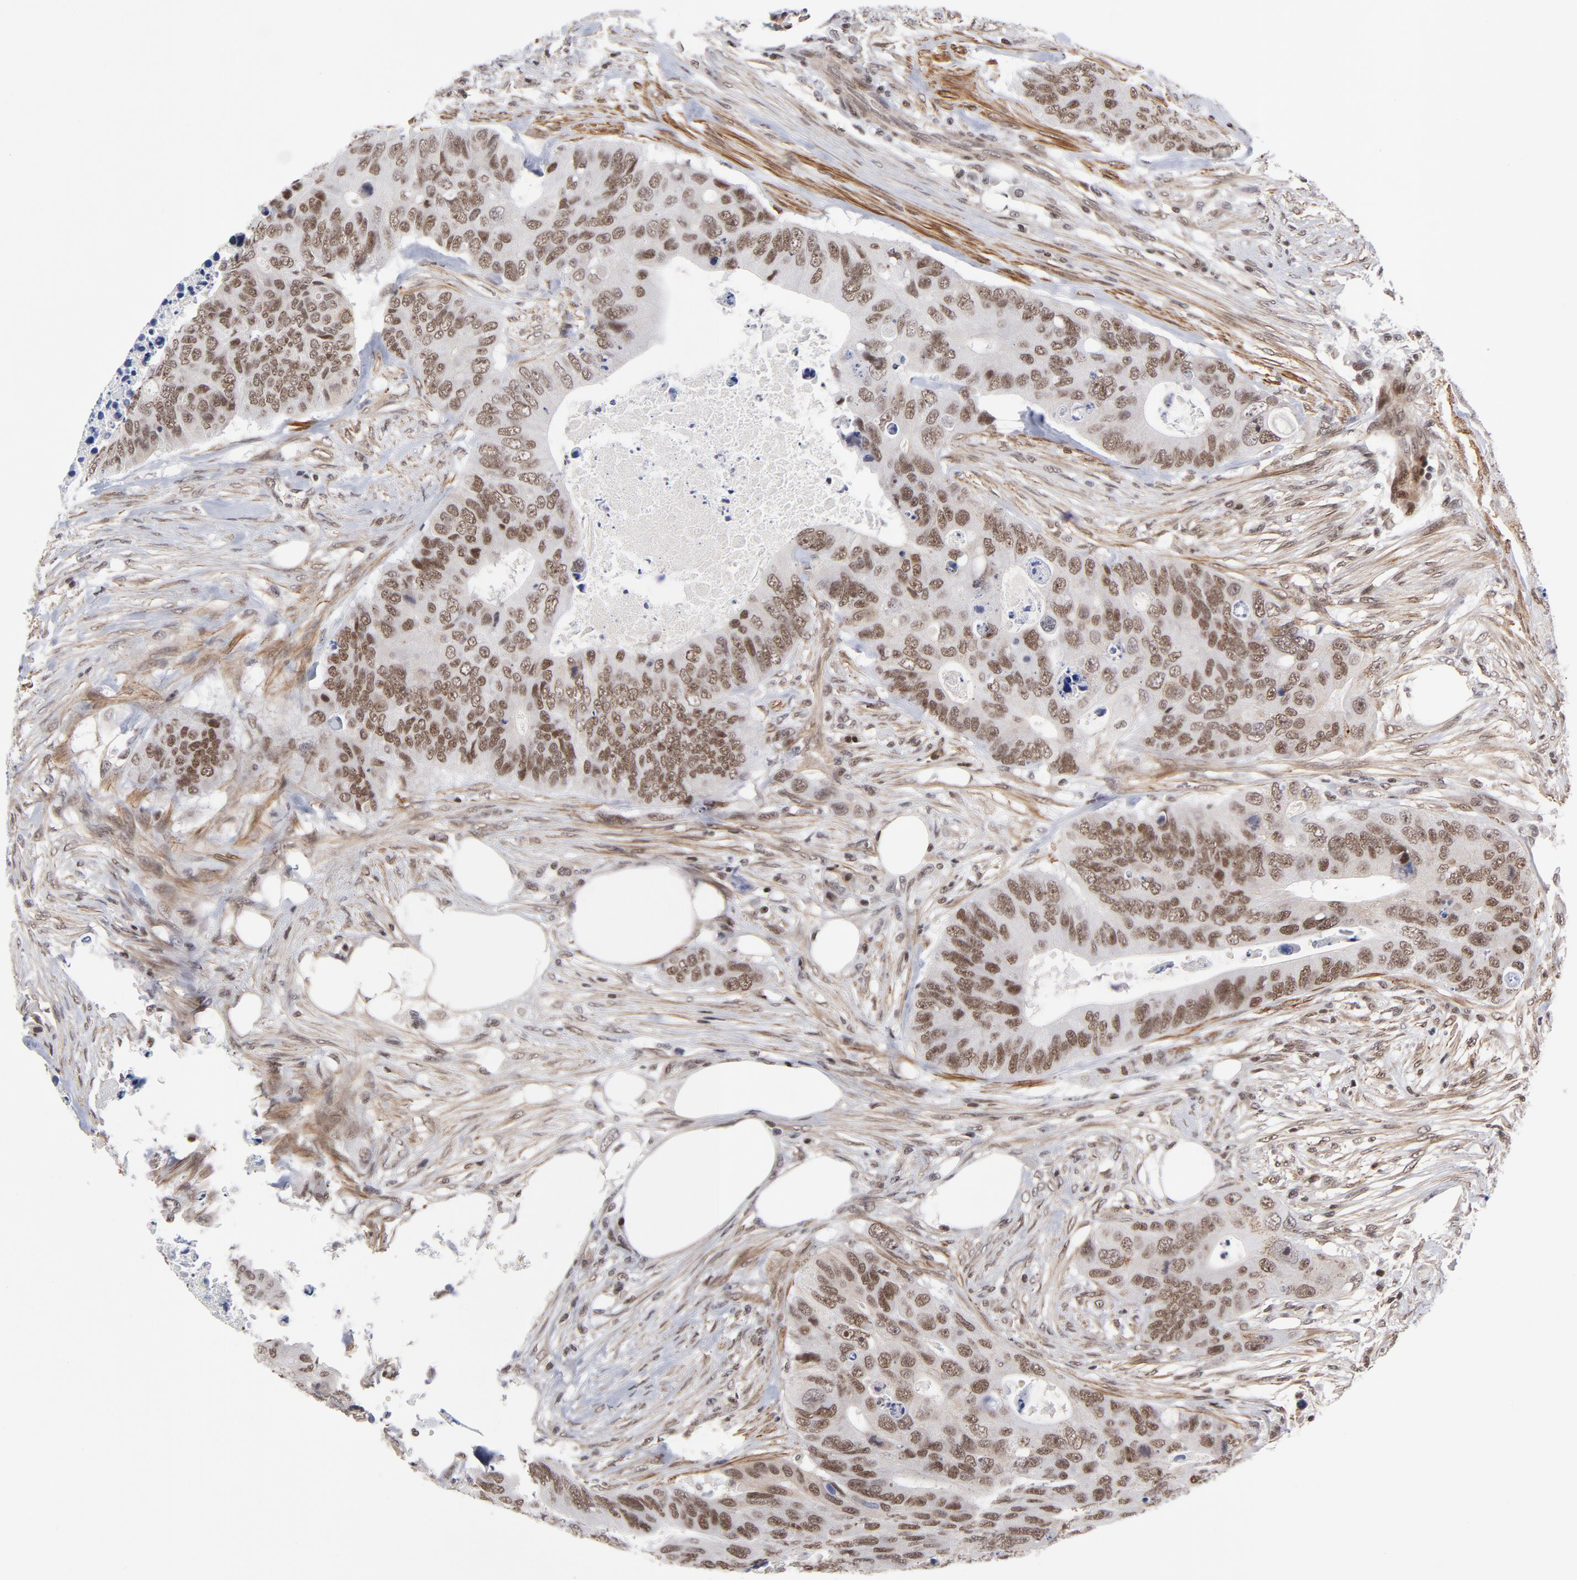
{"staining": {"intensity": "strong", "quantity": ">75%", "location": "nuclear"}, "tissue": "colorectal cancer", "cell_type": "Tumor cells", "image_type": "cancer", "snomed": [{"axis": "morphology", "description": "Adenocarcinoma, NOS"}, {"axis": "topography", "description": "Colon"}], "caption": "Protein staining of colorectal cancer (adenocarcinoma) tissue exhibits strong nuclear expression in approximately >75% of tumor cells. Immunohistochemistry stains the protein in brown and the nuclei are stained blue.", "gene": "CTCF", "patient": {"sex": "male", "age": 71}}